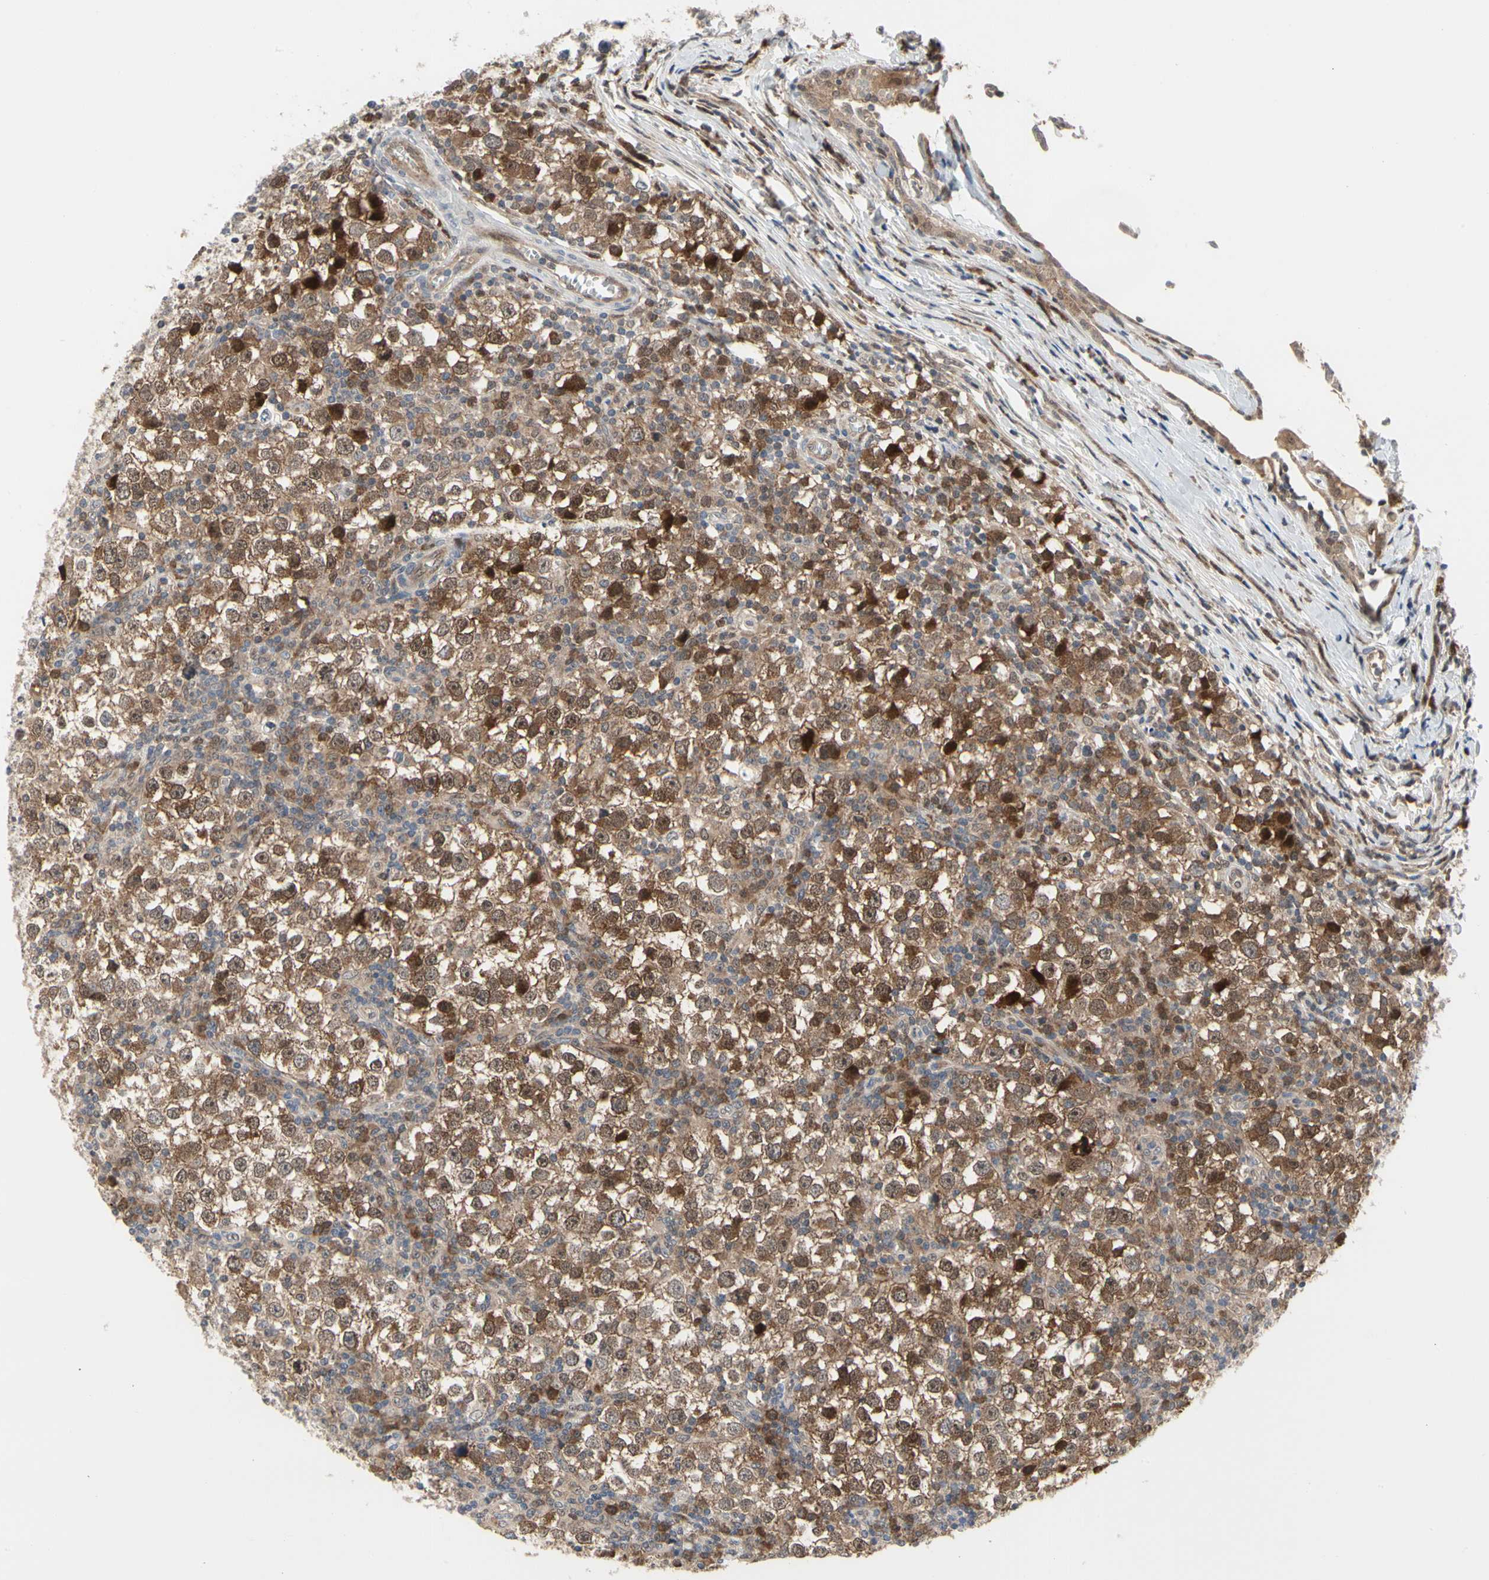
{"staining": {"intensity": "strong", "quantity": ">75%", "location": "cytoplasmic/membranous,nuclear"}, "tissue": "testis cancer", "cell_type": "Tumor cells", "image_type": "cancer", "snomed": [{"axis": "morphology", "description": "Seminoma, NOS"}, {"axis": "topography", "description": "Testis"}], "caption": "This micrograph displays IHC staining of human testis cancer (seminoma), with high strong cytoplasmic/membranous and nuclear positivity in approximately >75% of tumor cells.", "gene": "CDK5", "patient": {"sex": "male", "age": 65}}